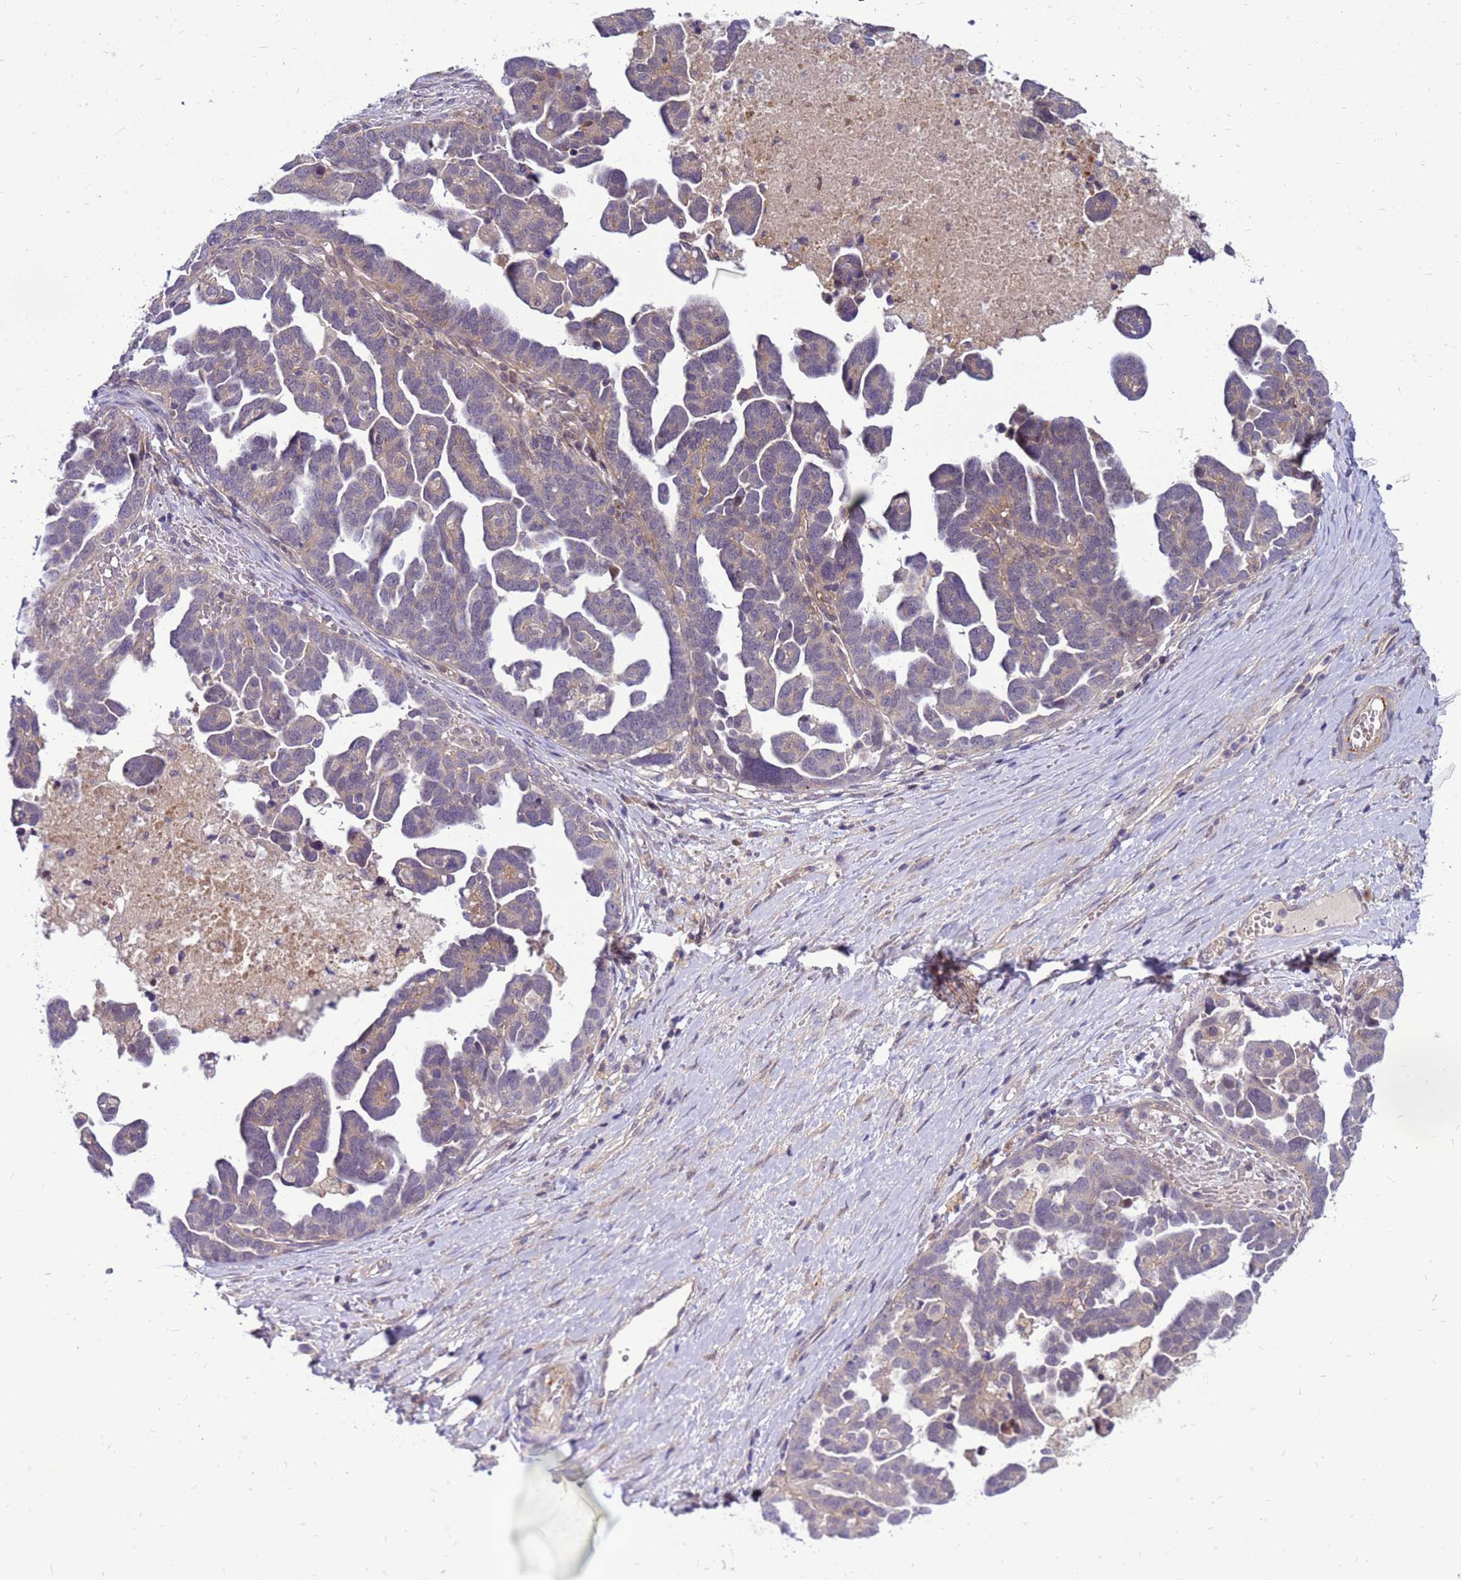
{"staining": {"intensity": "weak", "quantity": ">75%", "location": "cytoplasmic/membranous"}, "tissue": "ovarian cancer", "cell_type": "Tumor cells", "image_type": "cancer", "snomed": [{"axis": "morphology", "description": "Cystadenocarcinoma, serous, NOS"}, {"axis": "topography", "description": "Ovary"}], "caption": "Ovarian serous cystadenocarcinoma stained with immunohistochemistry (IHC) demonstrates weak cytoplasmic/membranous positivity in about >75% of tumor cells. (Brightfield microscopy of DAB IHC at high magnification).", "gene": "ENOPH1", "patient": {"sex": "female", "age": 54}}